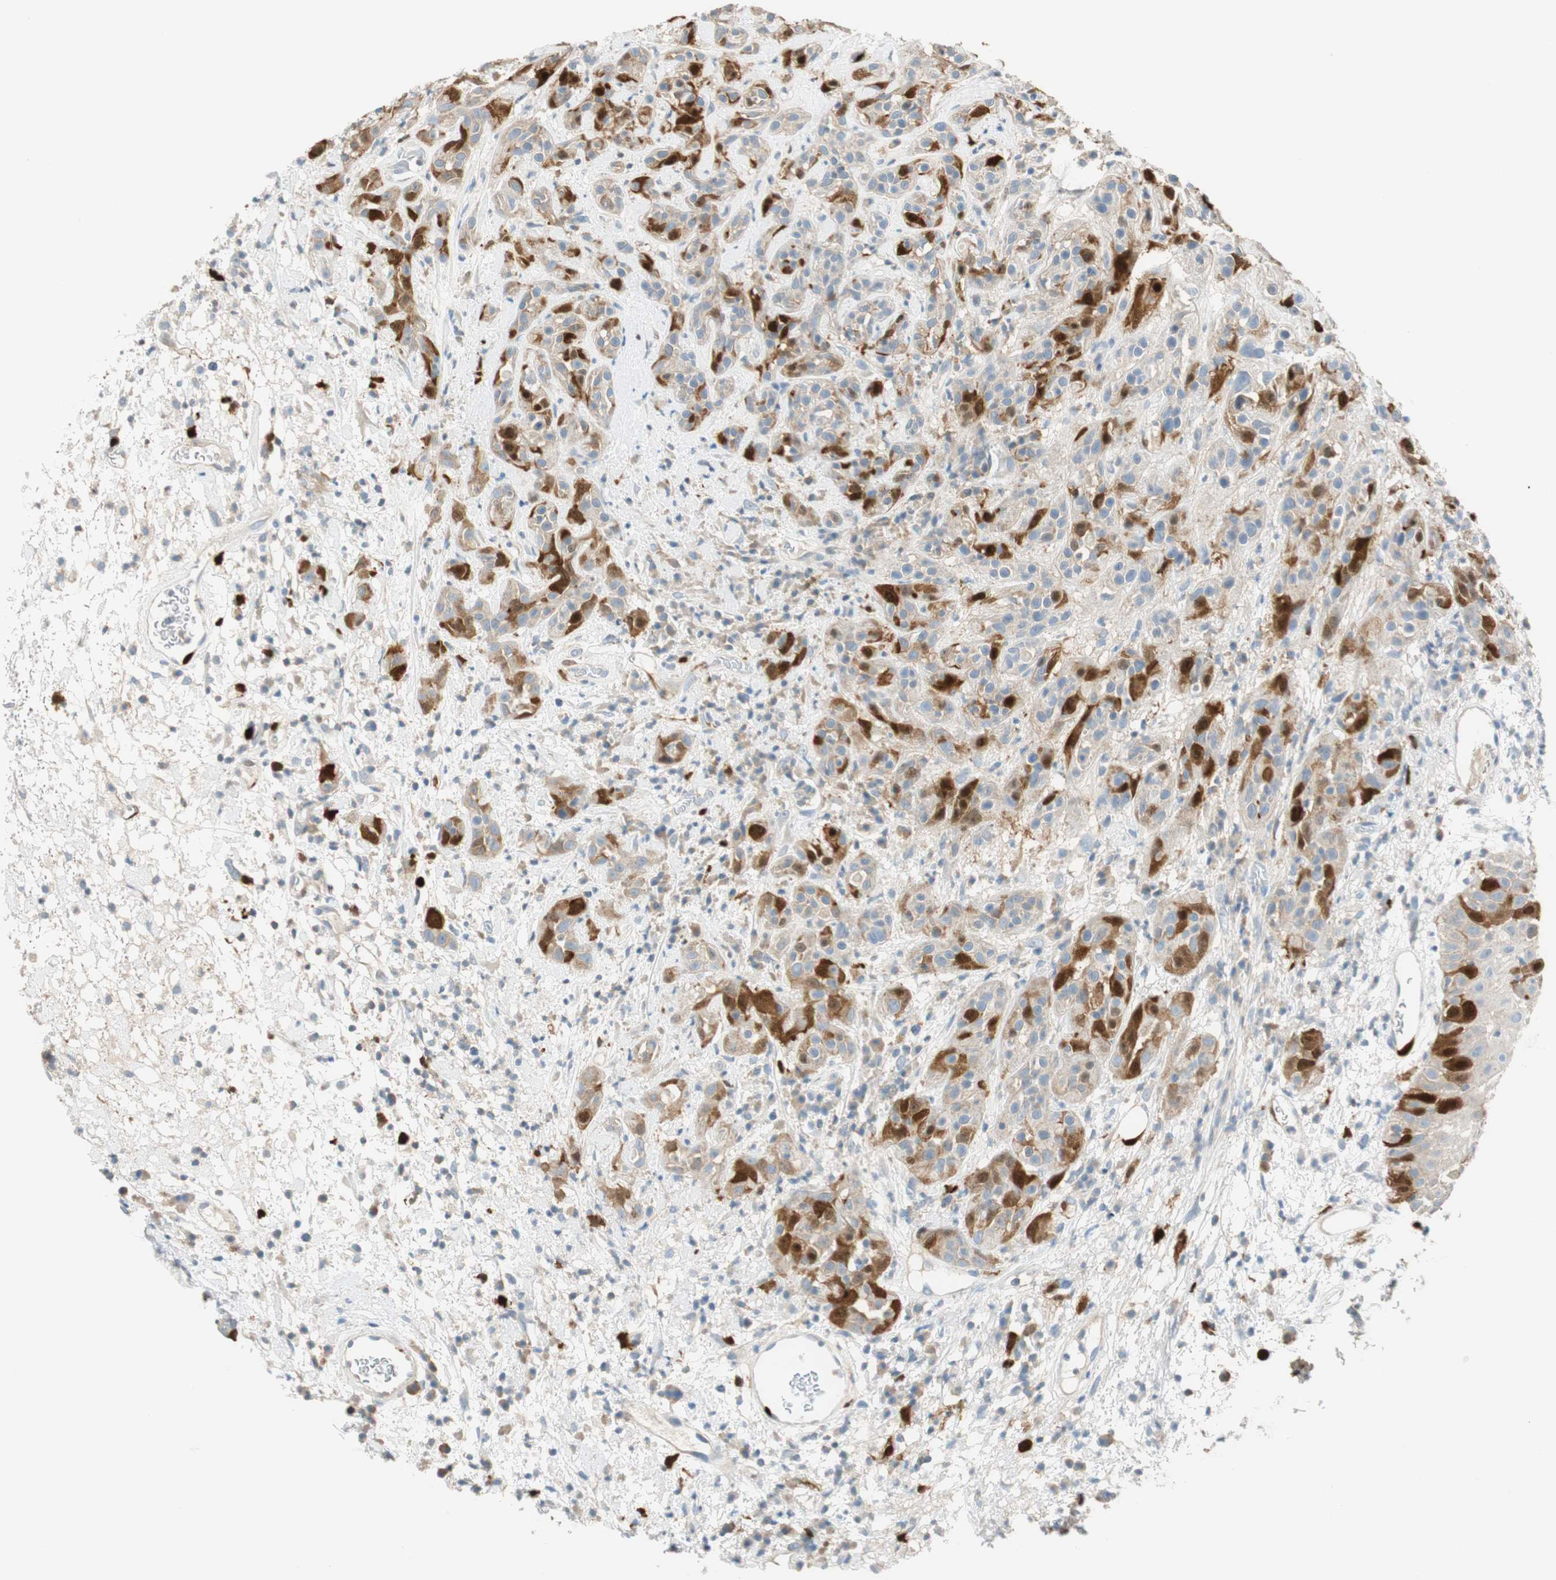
{"staining": {"intensity": "strong", "quantity": "25%-75%", "location": "cytoplasmic/membranous,nuclear"}, "tissue": "head and neck cancer", "cell_type": "Tumor cells", "image_type": "cancer", "snomed": [{"axis": "morphology", "description": "Squamous cell carcinoma, NOS"}, {"axis": "topography", "description": "Head-Neck"}], "caption": "This is a micrograph of immunohistochemistry (IHC) staining of head and neck squamous cell carcinoma, which shows strong expression in the cytoplasmic/membranous and nuclear of tumor cells.", "gene": "PTTG1", "patient": {"sex": "male", "age": 62}}